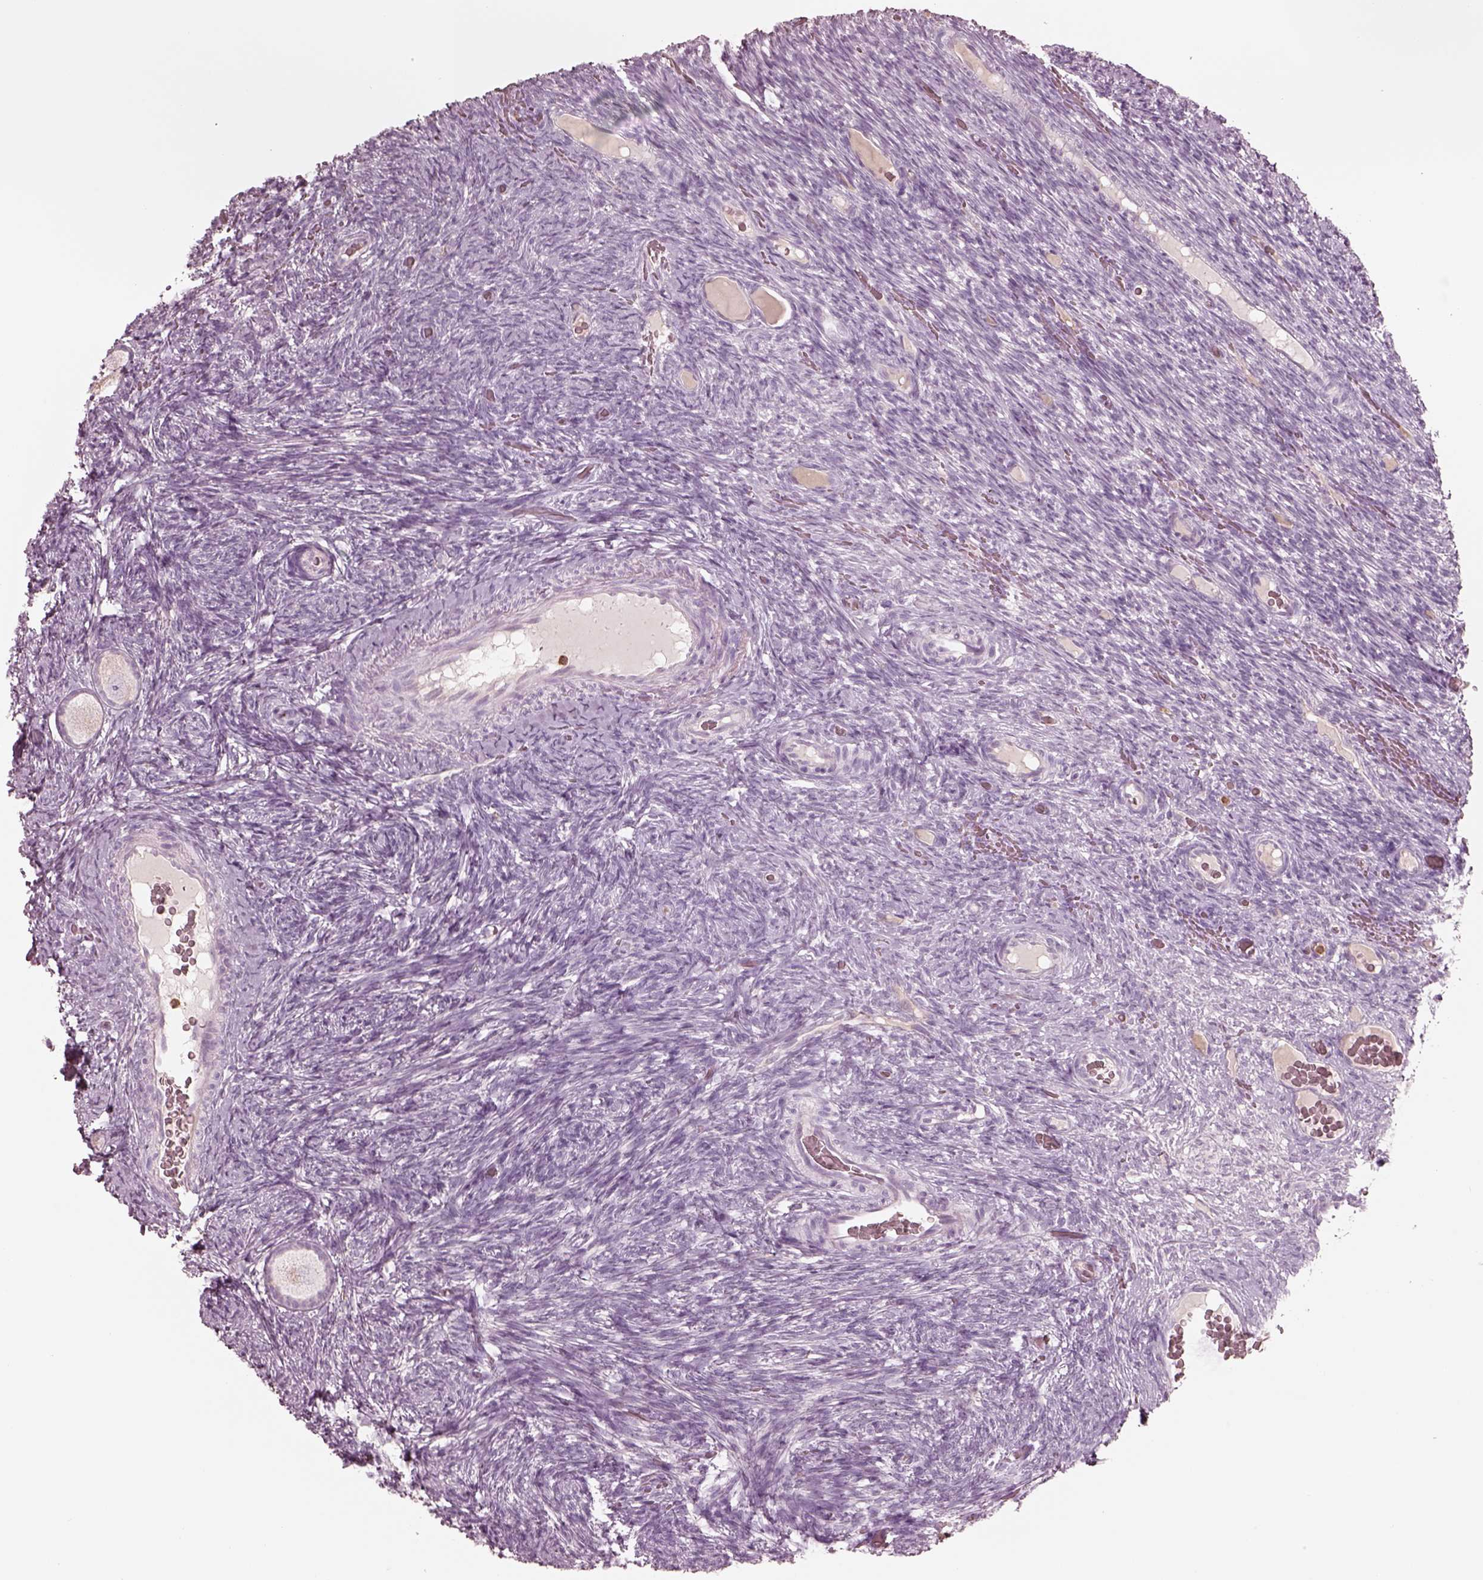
{"staining": {"intensity": "weak", "quantity": "25%-75%", "location": "cytoplasmic/membranous"}, "tissue": "ovary", "cell_type": "Follicle cells", "image_type": "normal", "snomed": [{"axis": "morphology", "description": "Normal tissue, NOS"}, {"axis": "topography", "description": "Ovary"}], "caption": "Immunohistochemical staining of unremarkable ovary demonstrates weak cytoplasmic/membranous protein expression in approximately 25%-75% of follicle cells. Immunohistochemistry (ihc) stains the protein in brown and the nuclei are stained blue.", "gene": "GPRIN1", "patient": {"sex": "female", "age": 34}}